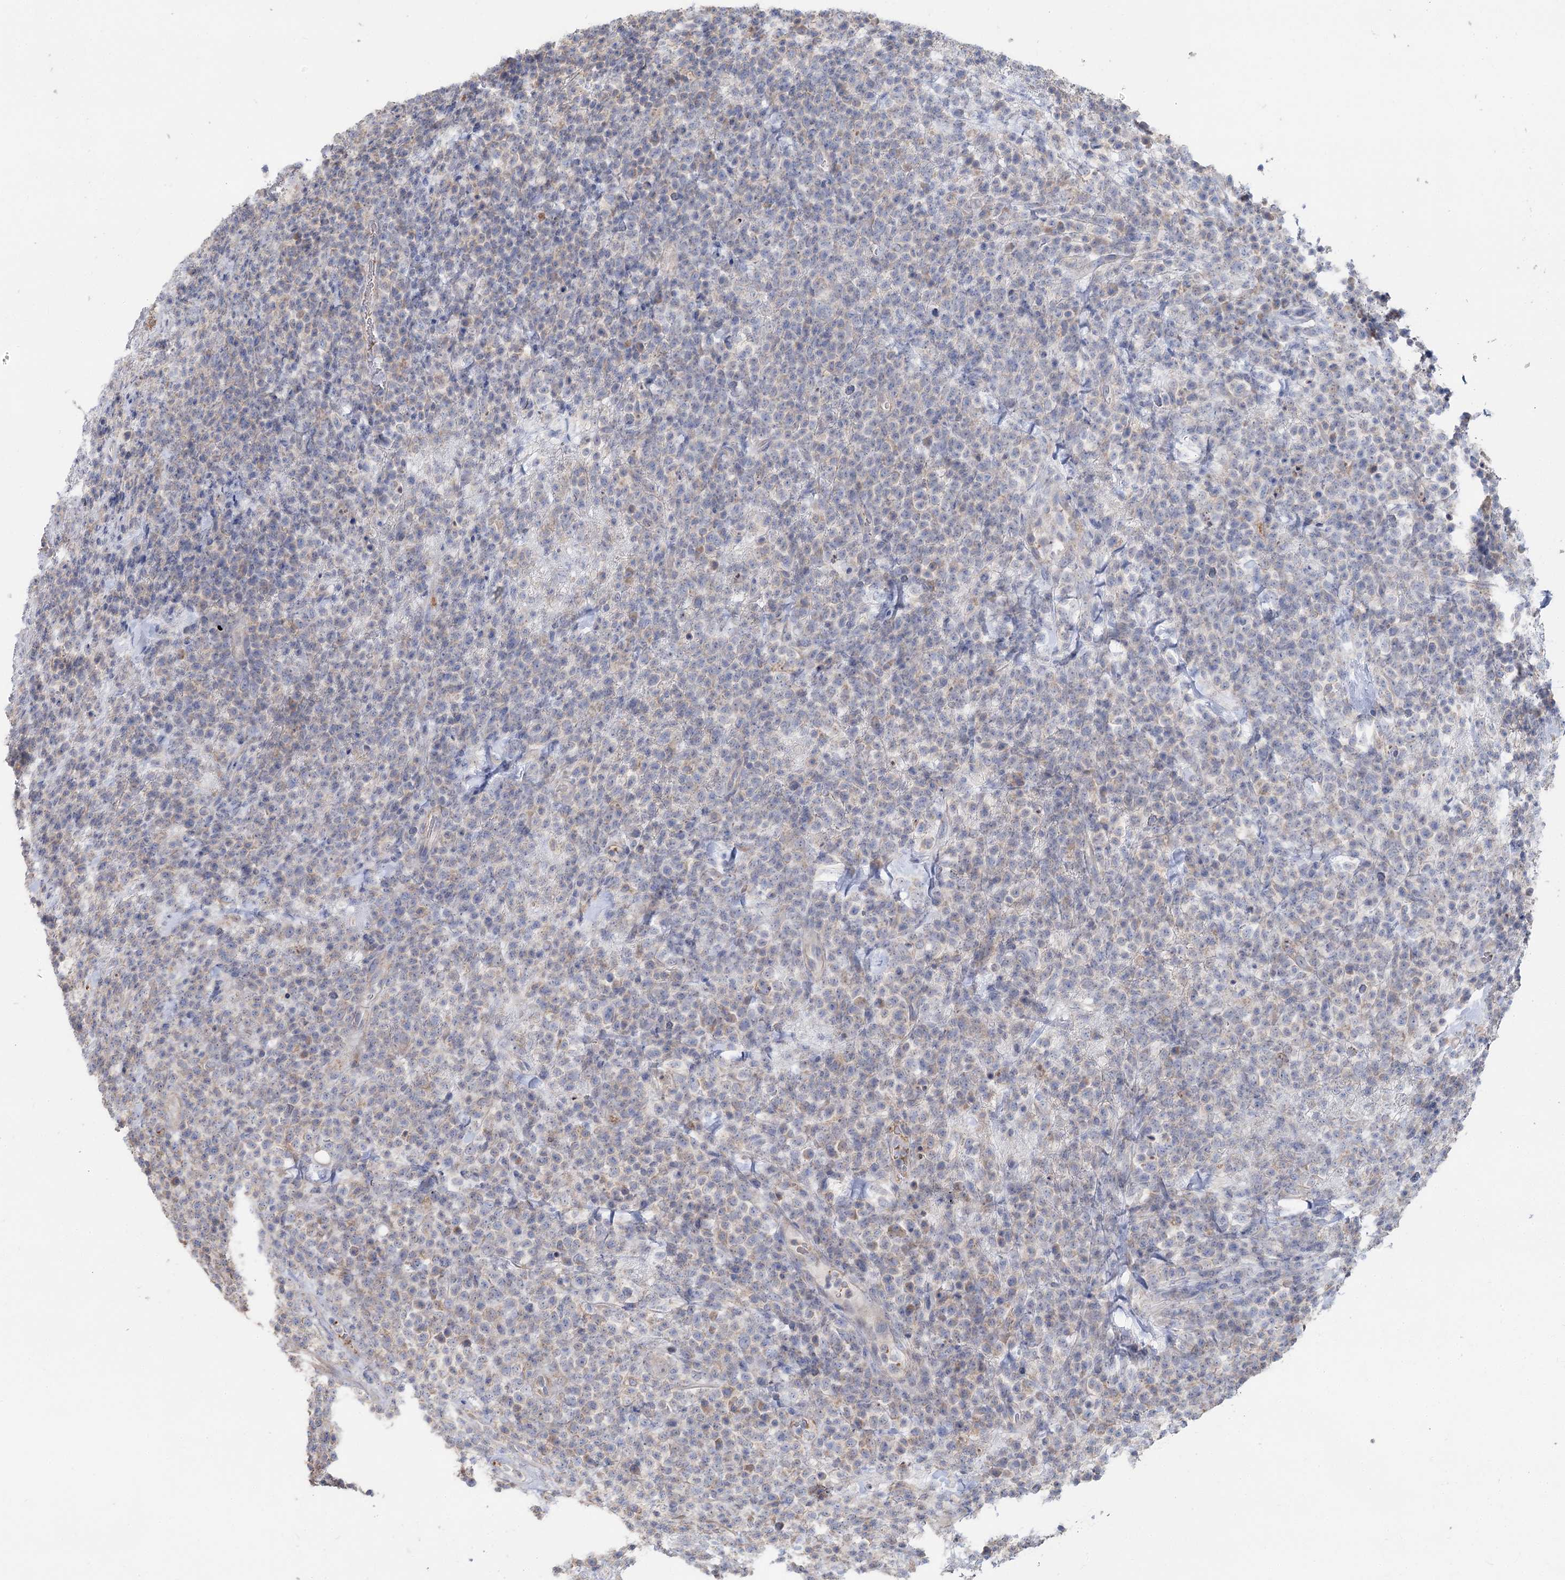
{"staining": {"intensity": "weak", "quantity": "<25%", "location": "cytoplasmic/membranous"}, "tissue": "lymphoma", "cell_type": "Tumor cells", "image_type": "cancer", "snomed": [{"axis": "morphology", "description": "Malignant lymphoma, non-Hodgkin's type, High grade"}, {"axis": "topography", "description": "Colon"}], "caption": "The histopathology image shows no staining of tumor cells in malignant lymphoma, non-Hodgkin's type (high-grade). Brightfield microscopy of immunohistochemistry stained with DAB (3,3'-diaminobenzidine) (brown) and hematoxylin (blue), captured at high magnification.", "gene": "TMEM187", "patient": {"sex": "female", "age": 53}}